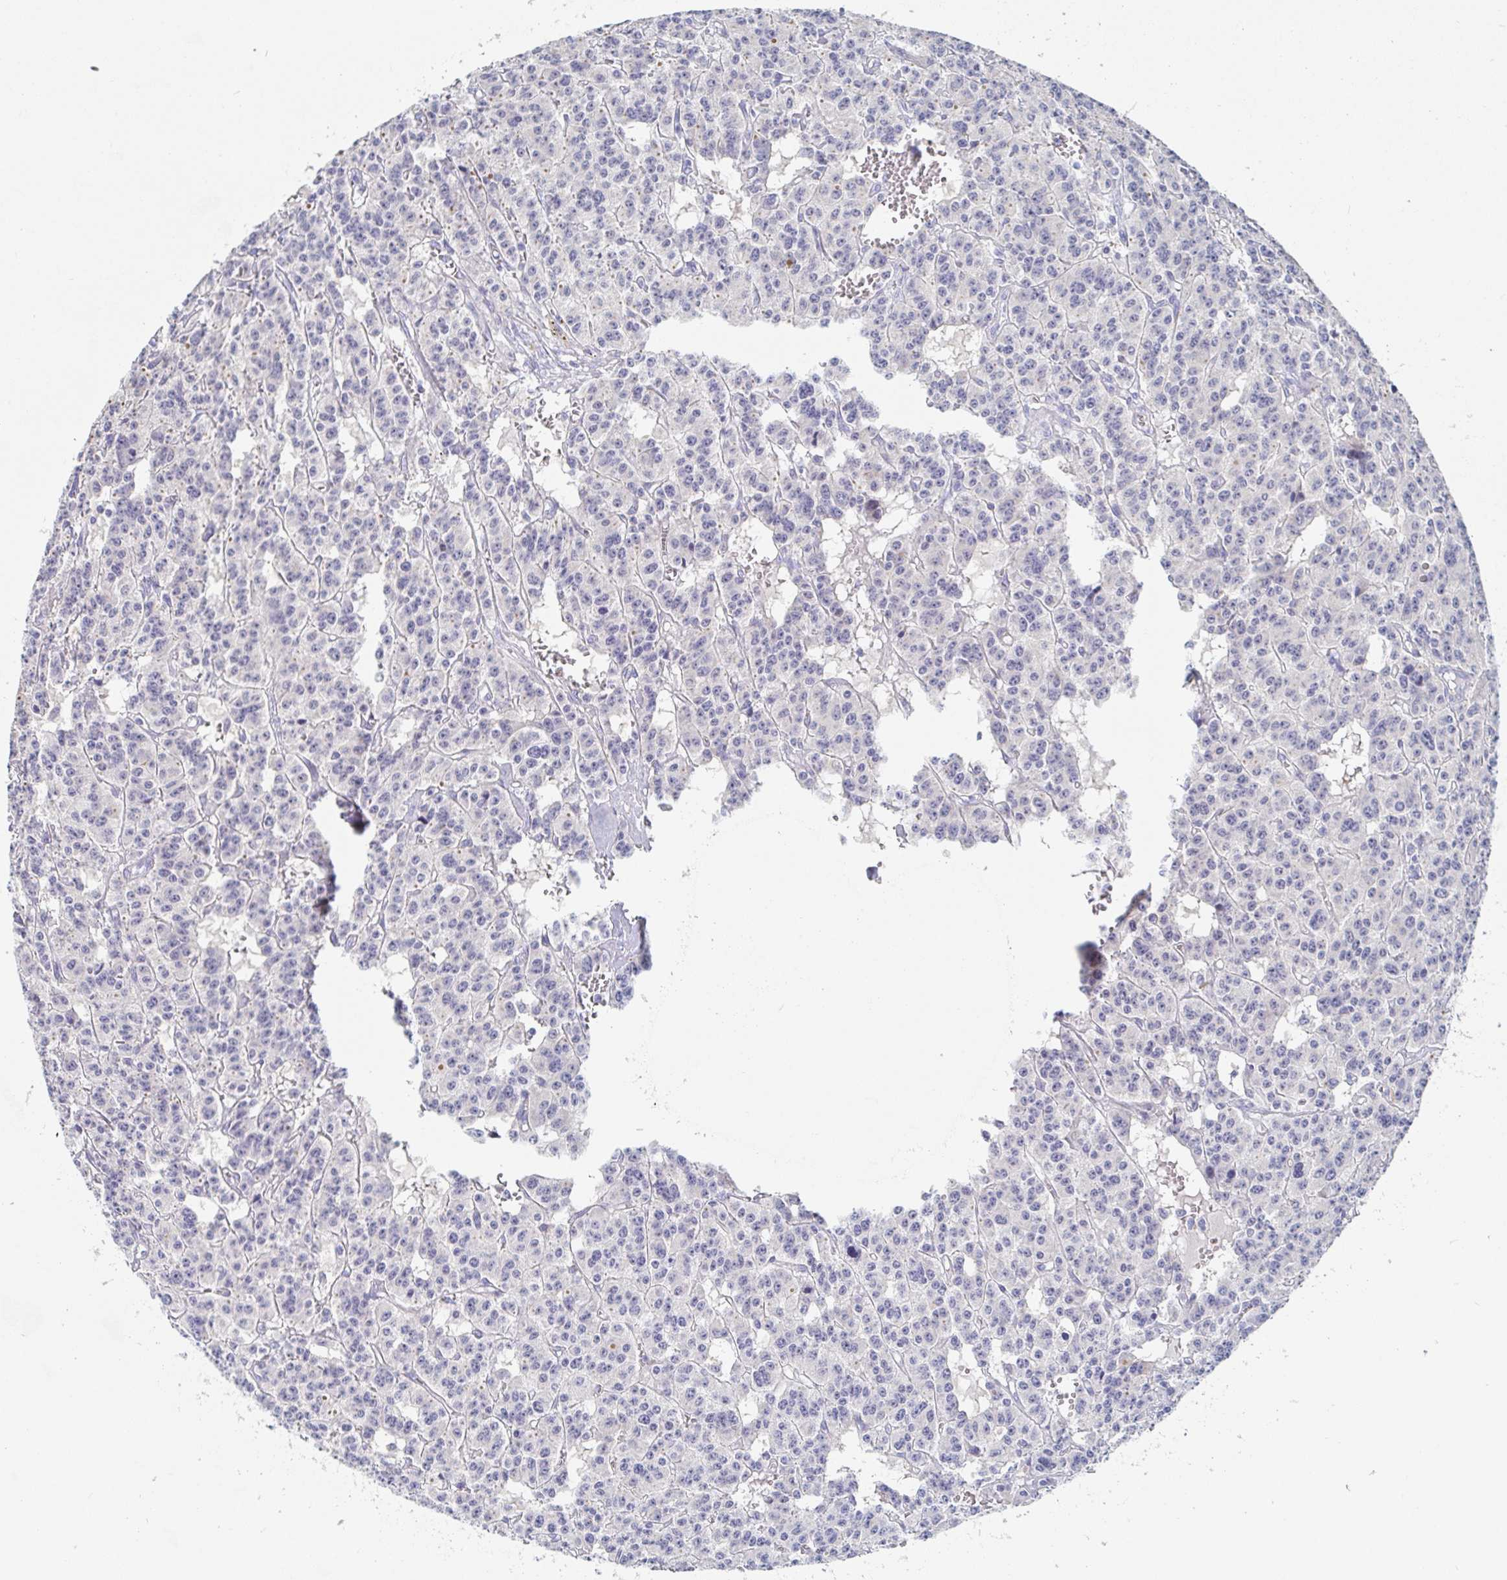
{"staining": {"intensity": "negative", "quantity": "none", "location": "none"}, "tissue": "carcinoid", "cell_type": "Tumor cells", "image_type": "cancer", "snomed": [{"axis": "morphology", "description": "Carcinoid, malignant, NOS"}, {"axis": "topography", "description": "Lung"}], "caption": "Histopathology image shows no protein positivity in tumor cells of malignant carcinoid tissue.", "gene": "ZNF430", "patient": {"sex": "female", "age": 71}}